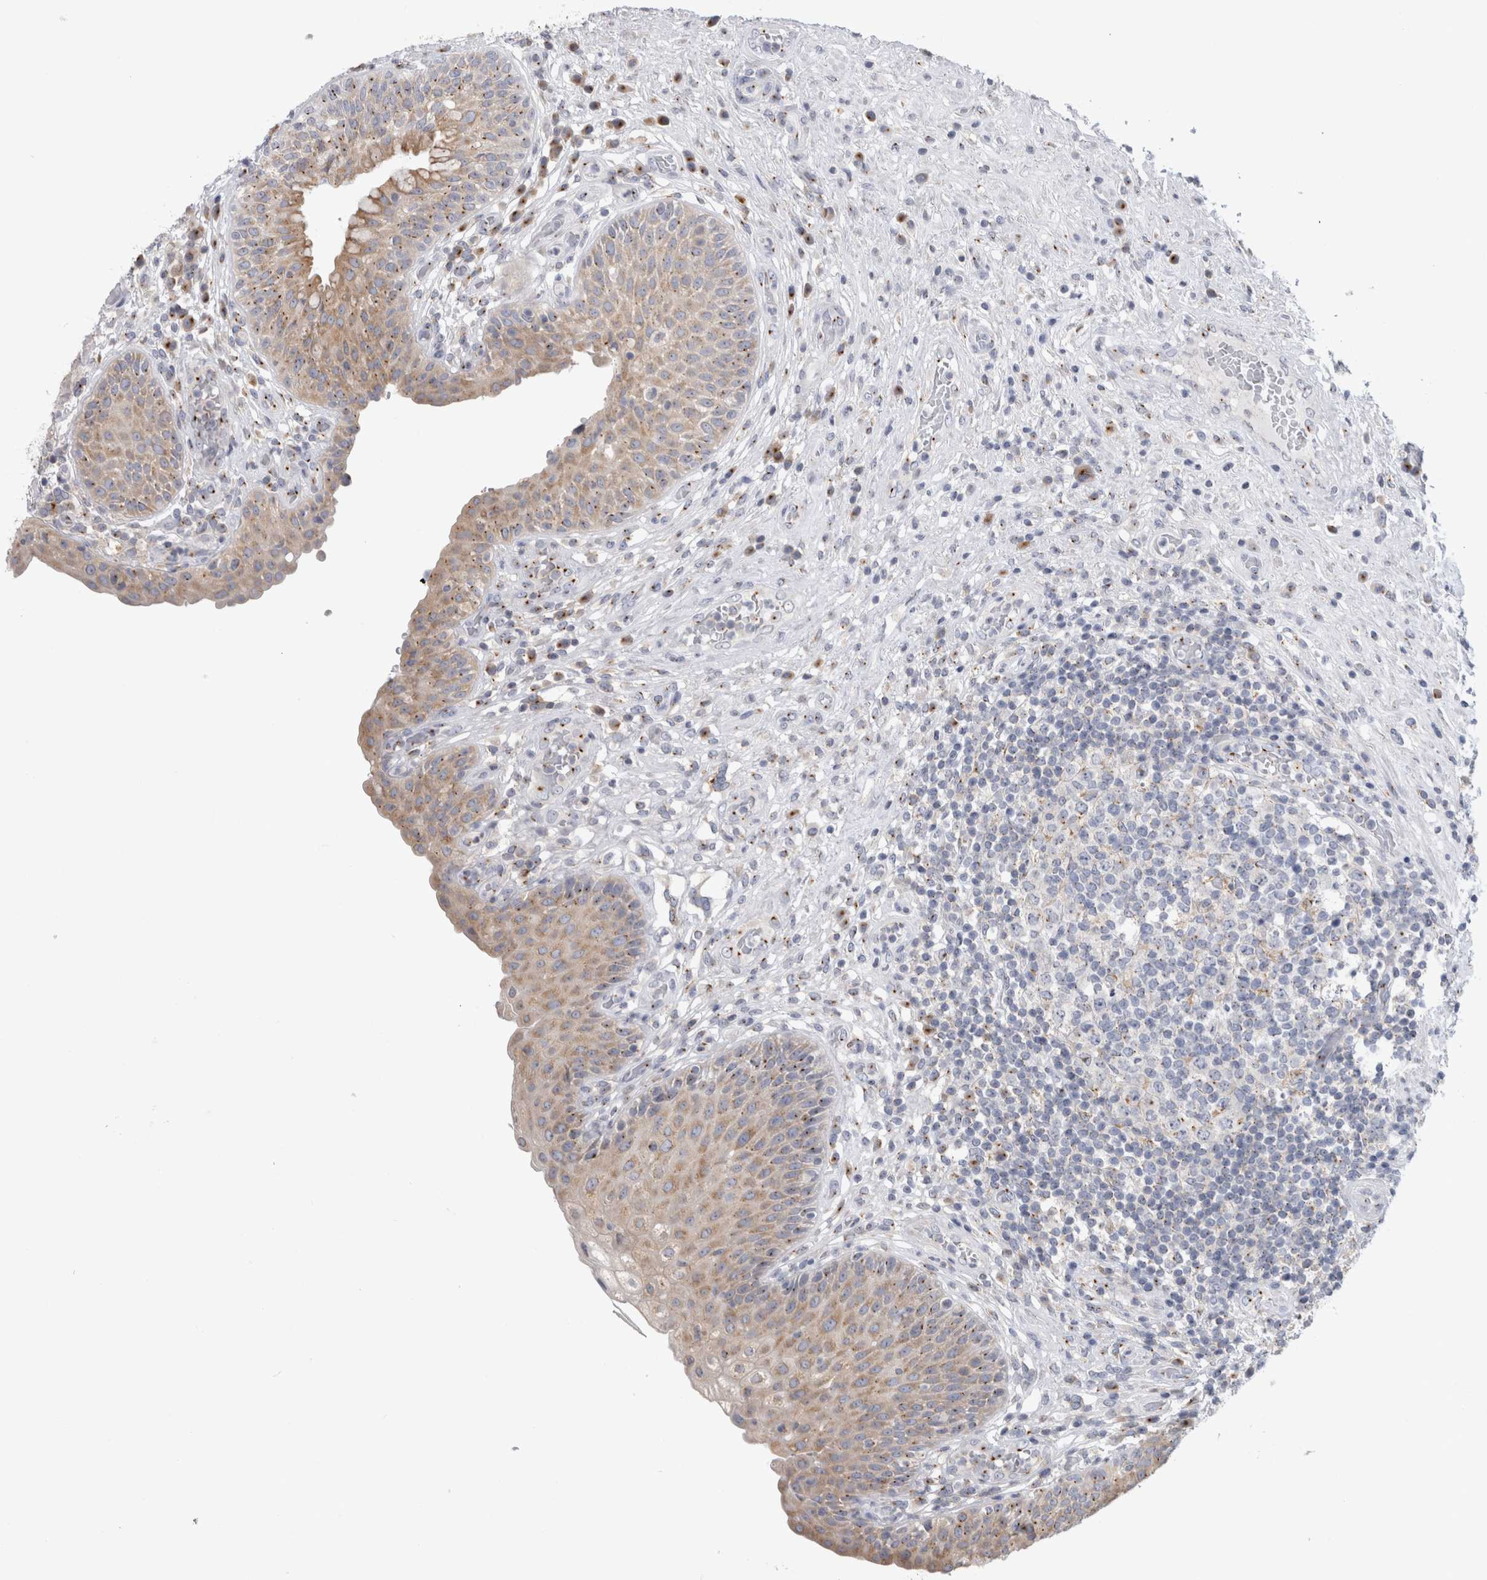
{"staining": {"intensity": "moderate", "quantity": ">75%", "location": "cytoplasmic/membranous"}, "tissue": "urinary bladder", "cell_type": "Urothelial cells", "image_type": "normal", "snomed": [{"axis": "morphology", "description": "Normal tissue, NOS"}, {"axis": "topography", "description": "Urinary bladder"}], "caption": "An image of urinary bladder stained for a protein exhibits moderate cytoplasmic/membranous brown staining in urothelial cells.", "gene": "AKAP9", "patient": {"sex": "female", "age": 62}}